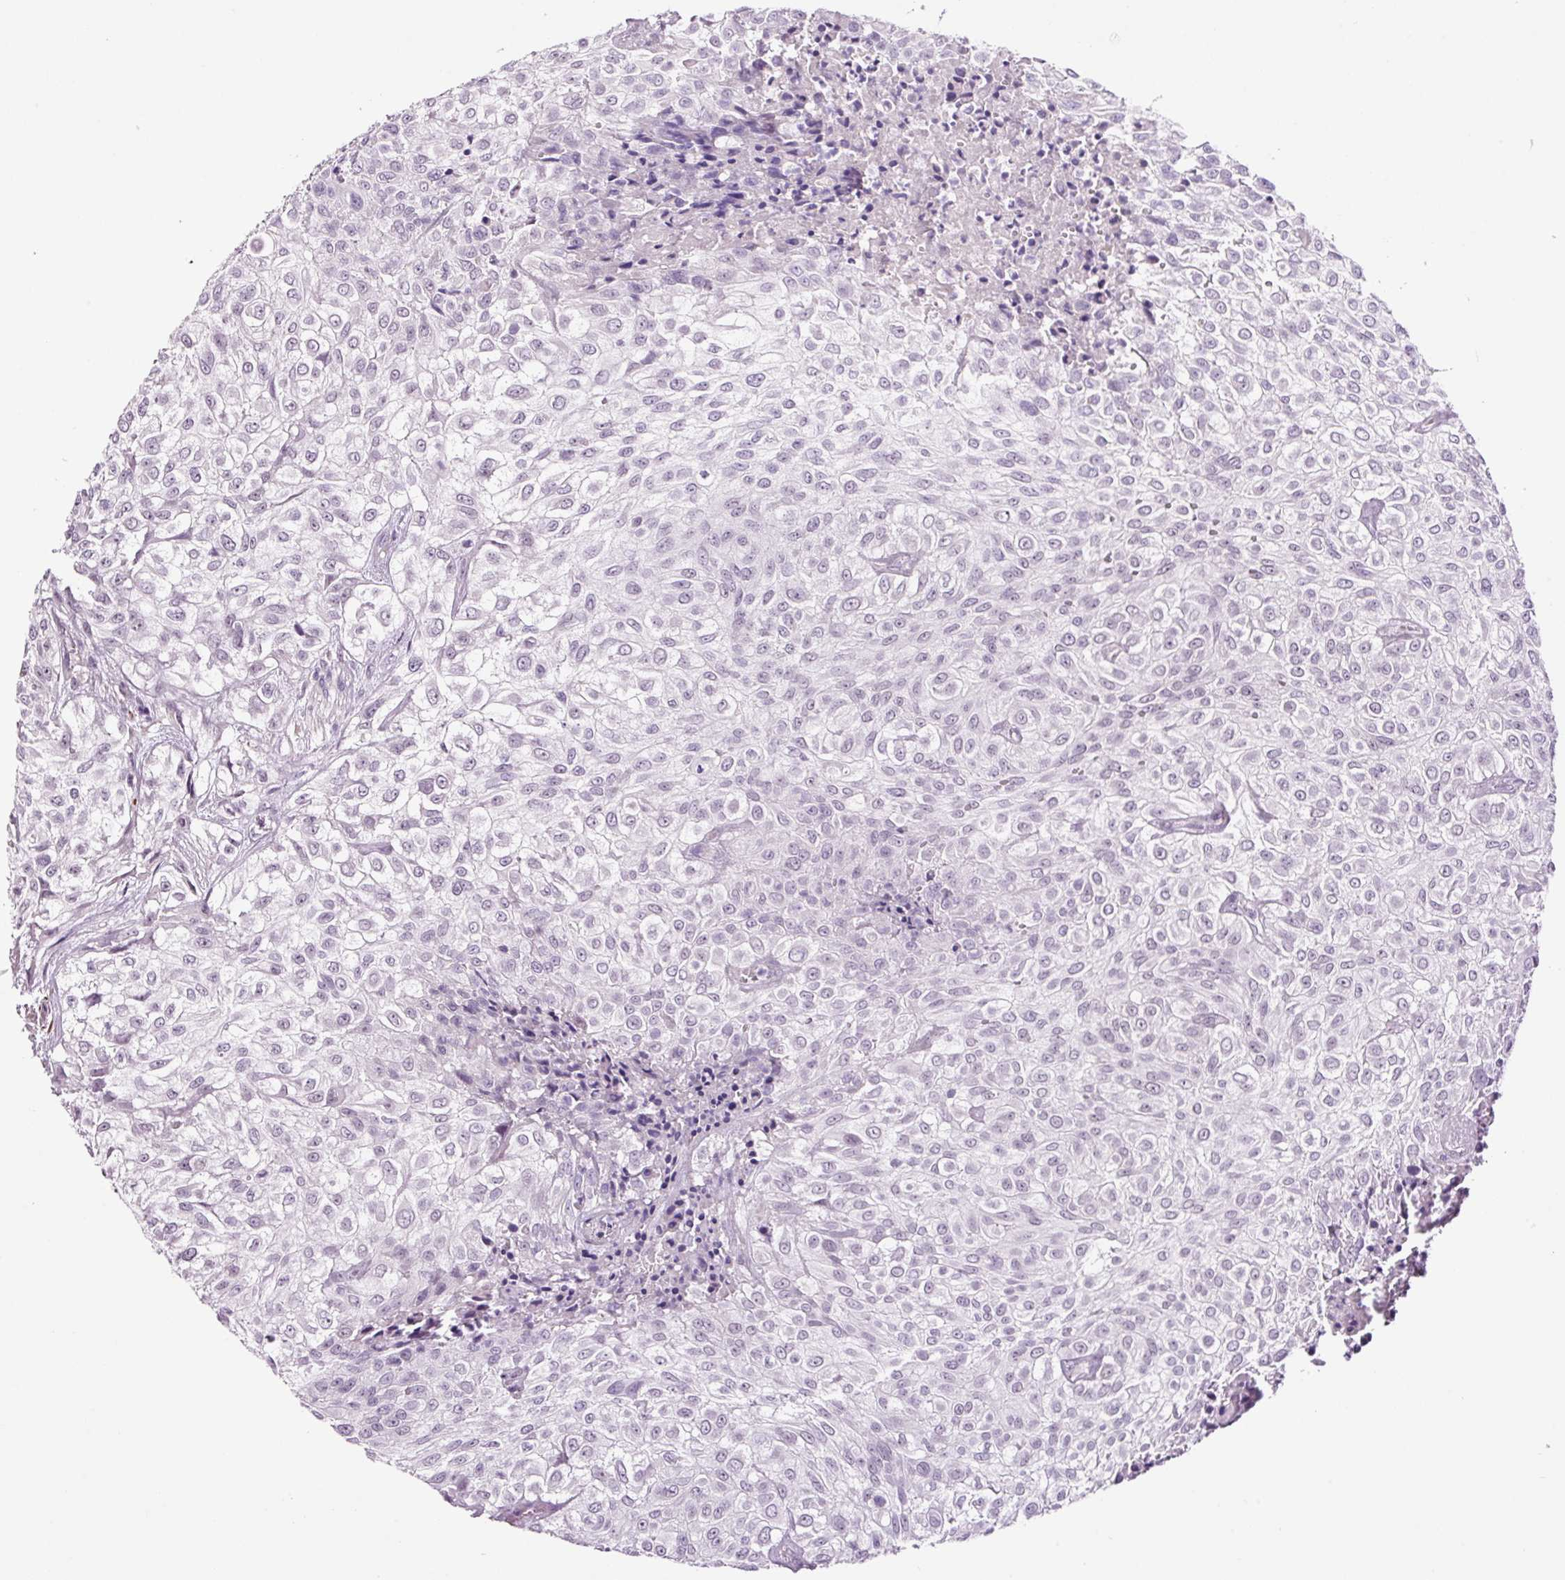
{"staining": {"intensity": "negative", "quantity": "none", "location": "none"}, "tissue": "urothelial cancer", "cell_type": "Tumor cells", "image_type": "cancer", "snomed": [{"axis": "morphology", "description": "Urothelial carcinoma, High grade"}, {"axis": "topography", "description": "Urinary bladder"}], "caption": "The micrograph shows no significant staining in tumor cells of urothelial cancer.", "gene": "RTF2", "patient": {"sex": "male", "age": 56}}